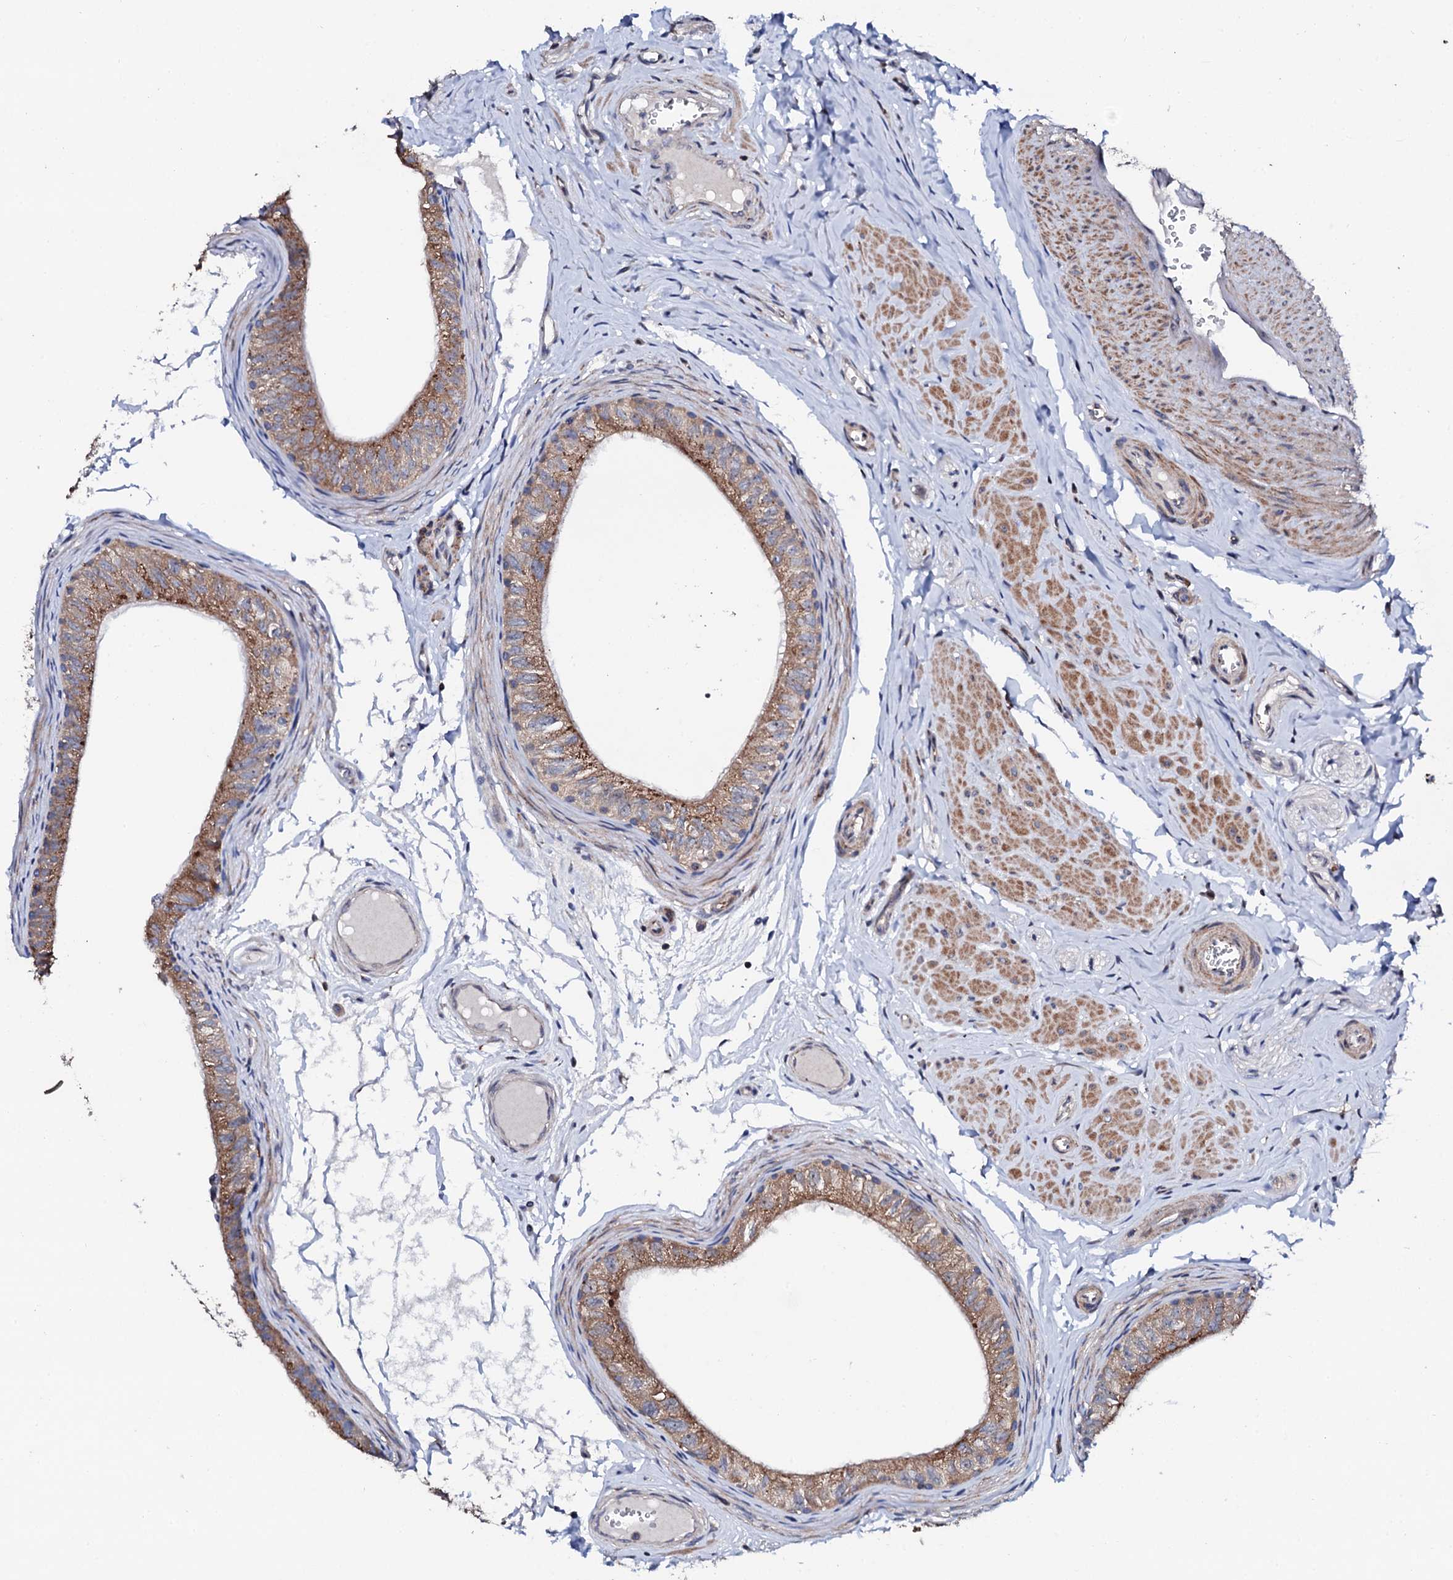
{"staining": {"intensity": "moderate", "quantity": ">75%", "location": "cytoplasmic/membranous"}, "tissue": "epididymis", "cell_type": "Glandular cells", "image_type": "normal", "snomed": [{"axis": "morphology", "description": "Normal tissue, NOS"}, {"axis": "topography", "description": "Epididymis"}], "caption": "High-power microscopy captured an immunohistochemistry (IHC) photomicrograph of normal epididymis, revealing moderate cytoplasmic/membranous staining in approximately >75% of glandular cells. Using DAB (3,3'-diaminobenzidine) (brown) and hematoxylin (blue) stains, captured at high magnification using brightfield microscopy.", "gene": "GTPBP4", "patient": {"sex": "male", "age": 42}}